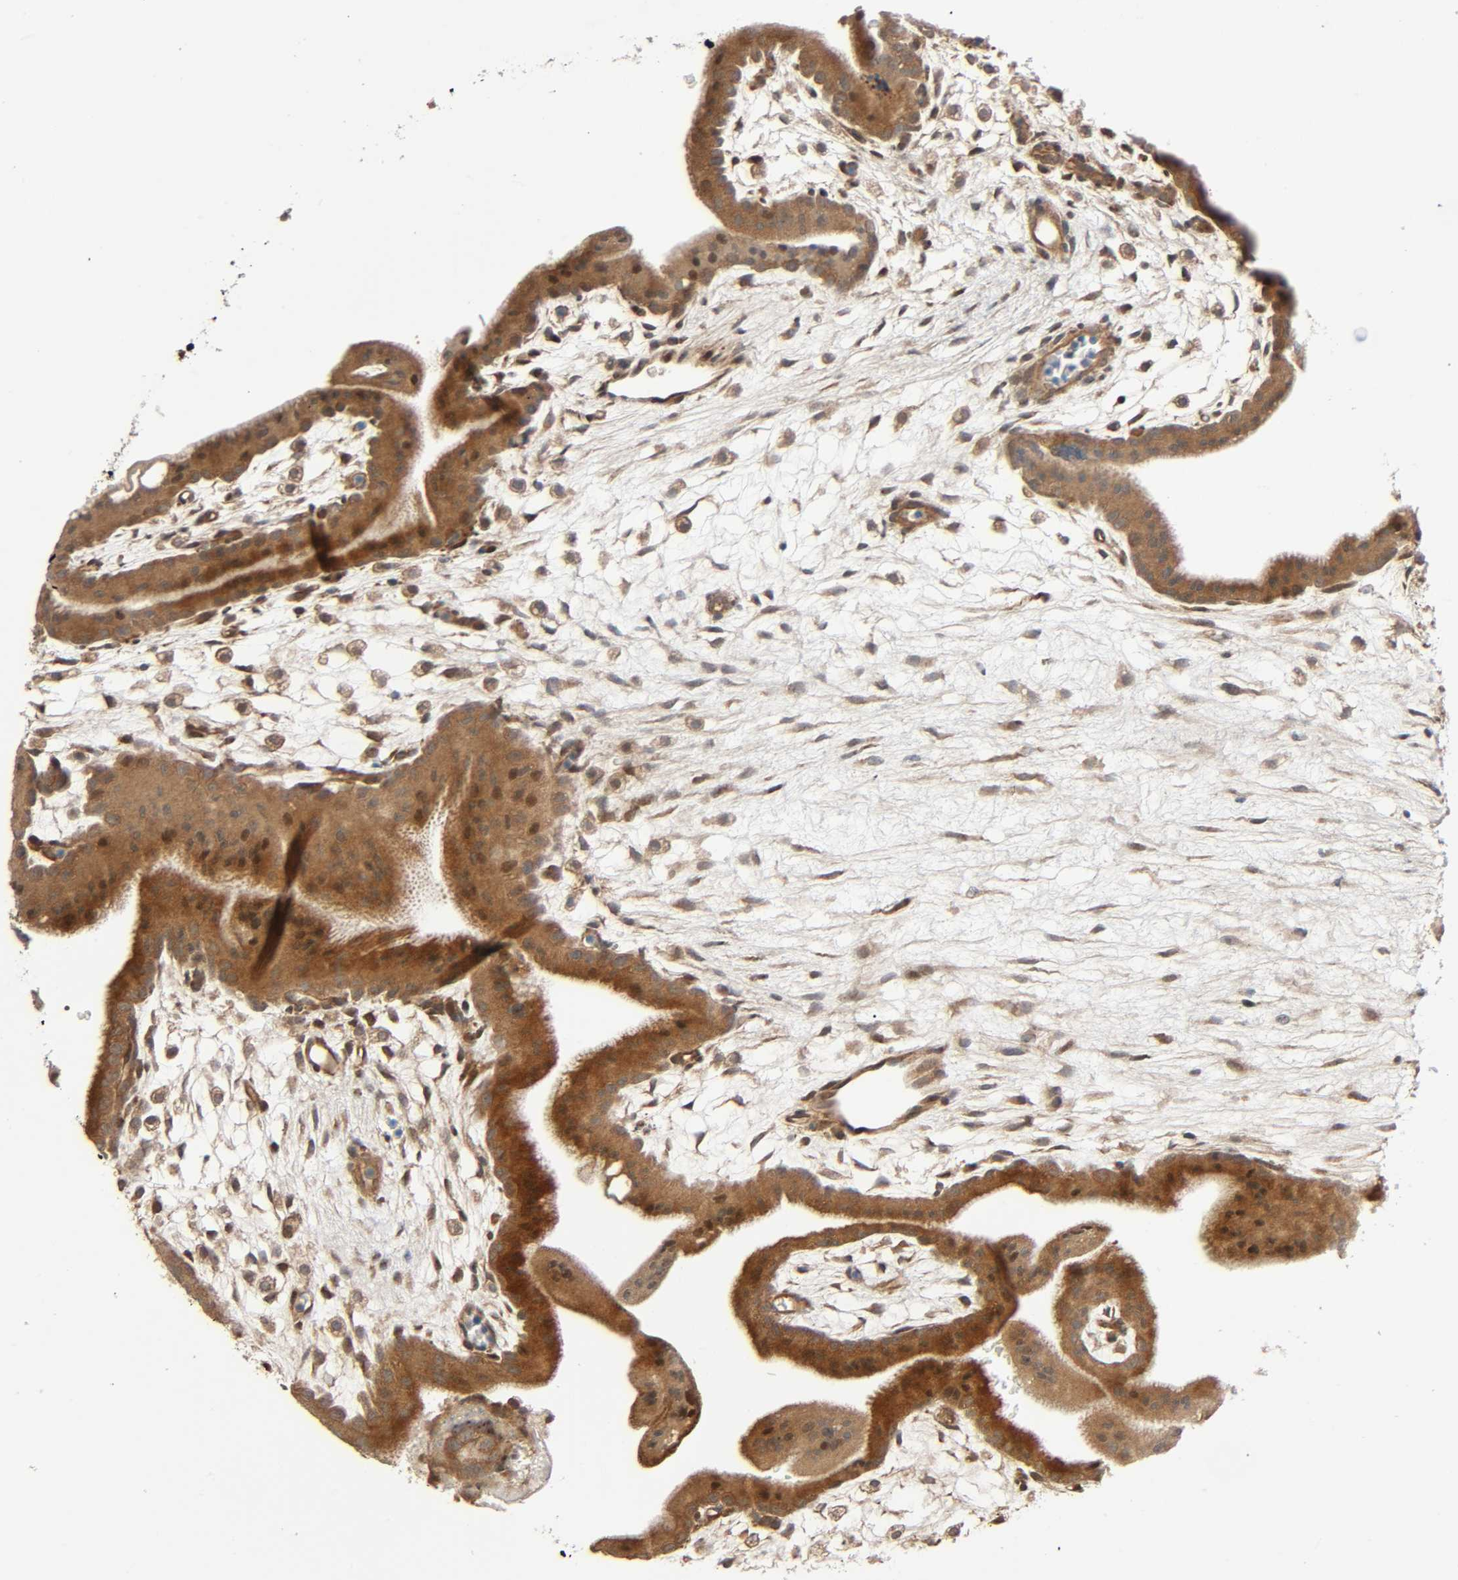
{"staining": {"intensity": "strong", "quantity": ">75%", "location": "cytoplasmic/membranous,nuclear"}, "tissue": "placenta", "cell_type": "Trophoblastic cells", "image_type": "normal", "snomed": [{"axis": "morphology", "description": "Normal tissue, NOS"}, {"axis": "topography", "description": "Placenta"}], "caption": "Immunohistochemistry (IHC) image of normal placenta stained for a protein (brown), which displays high levels of strong cytoplasmic/membranous,nuclear staining in approximately >75% of trophoblastic cells.", "gene": "PPP2R1B", "patient": {"sex": "female", "age": 35}}